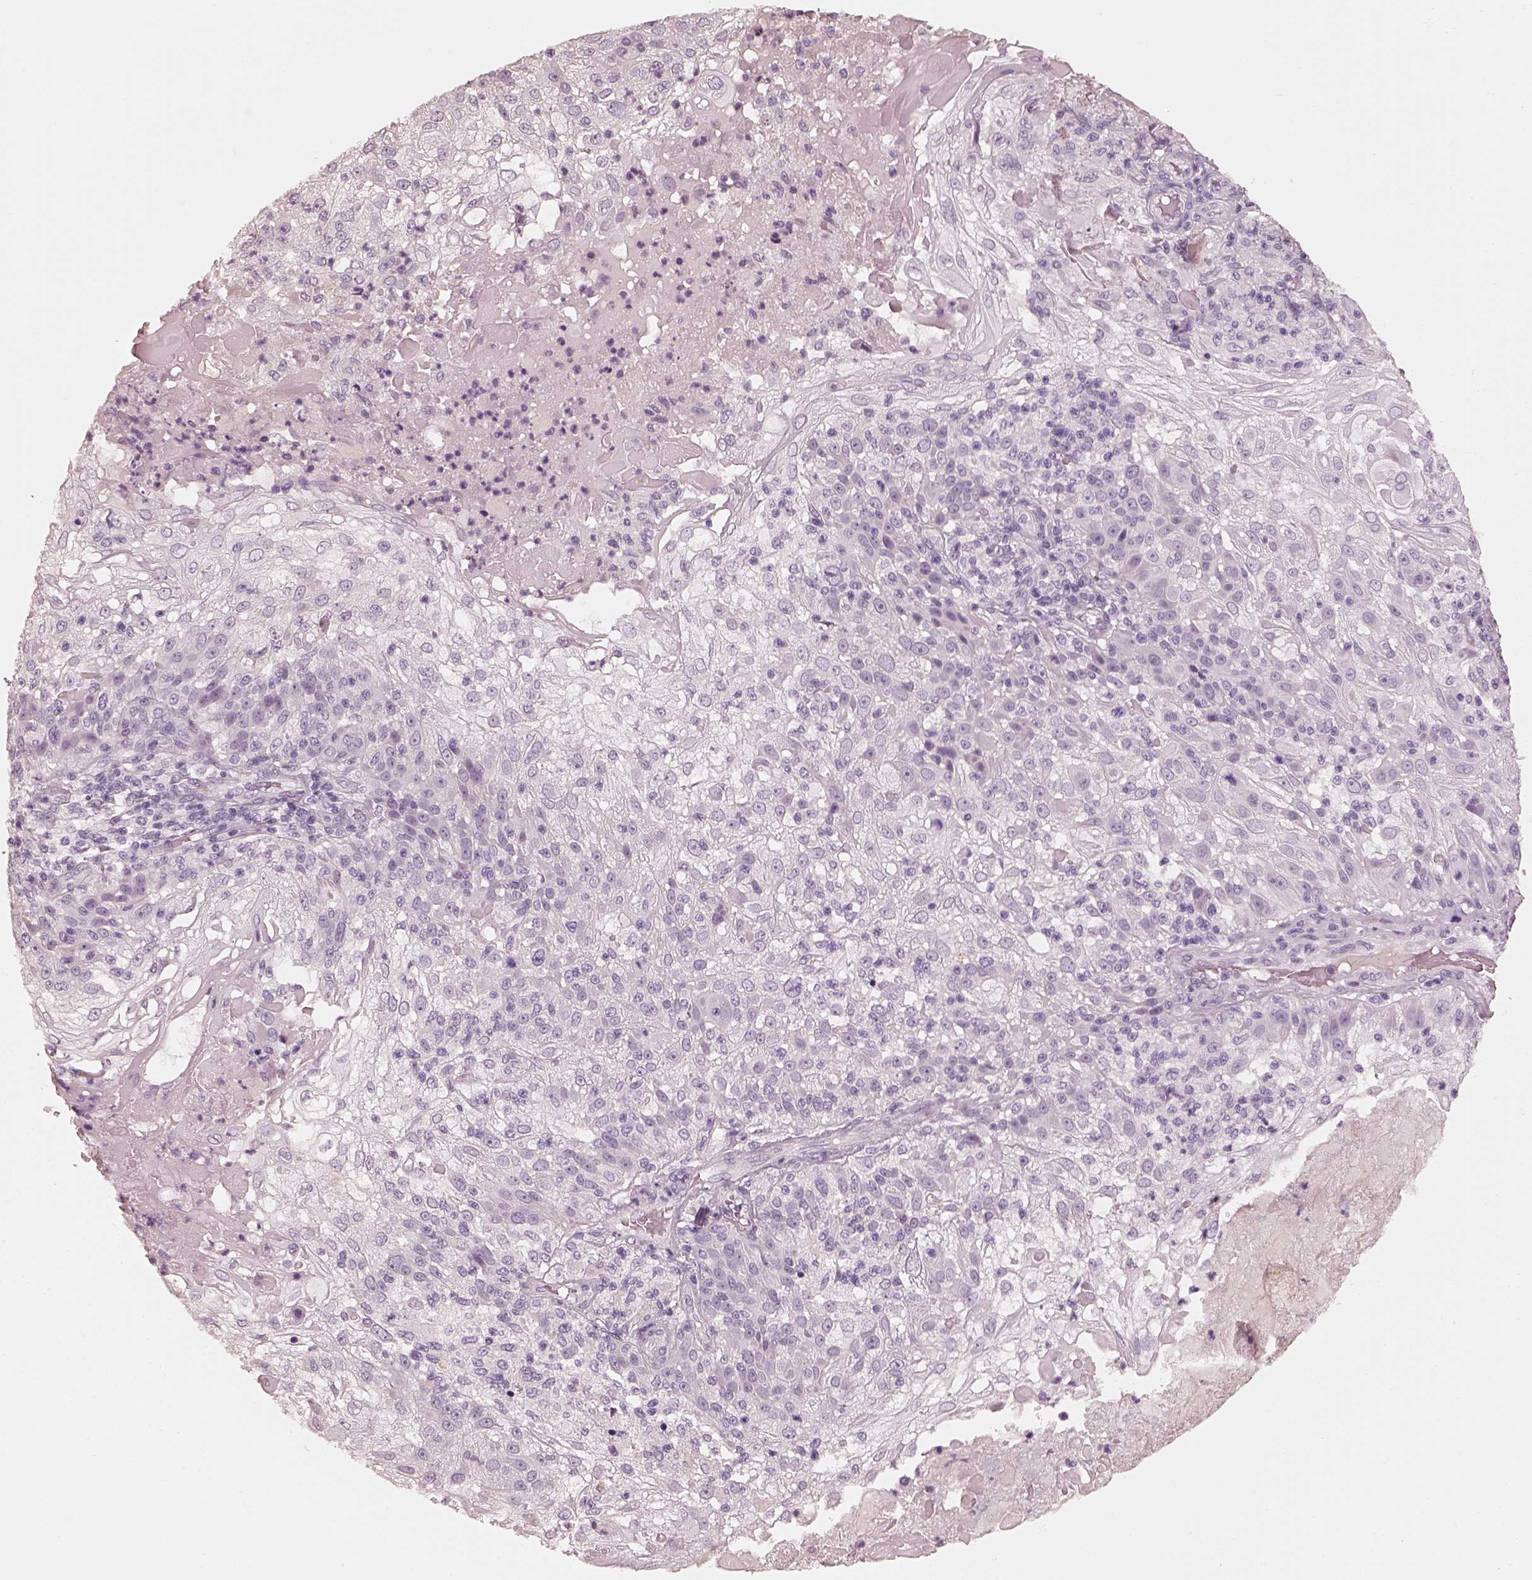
{"staining": {"intensity": "negative", "quantity": "none", "location": "none"}, "tissue": "skin cancer", "cell_type": "Tumor cells", "image_type": "cancer", "snomed": [{"axis": "morphology", "description": "Normal tissue, NOS"}, {"axis": "morphology", "description": "Squamous cell carcinoma, NOS"}, {"axis": "topography", "description": "Skin"}], "caption": "Tumor cells show no significant positivity in skin cancer (squamous cell carcinoma). The staining is performed using DAB (3,3'-diaminobenzidine) brown chromogen with nuclei counter-stained in using hematoxylin.", "gene": "RS1", "patient": {"sex": "female", "age": 83}}